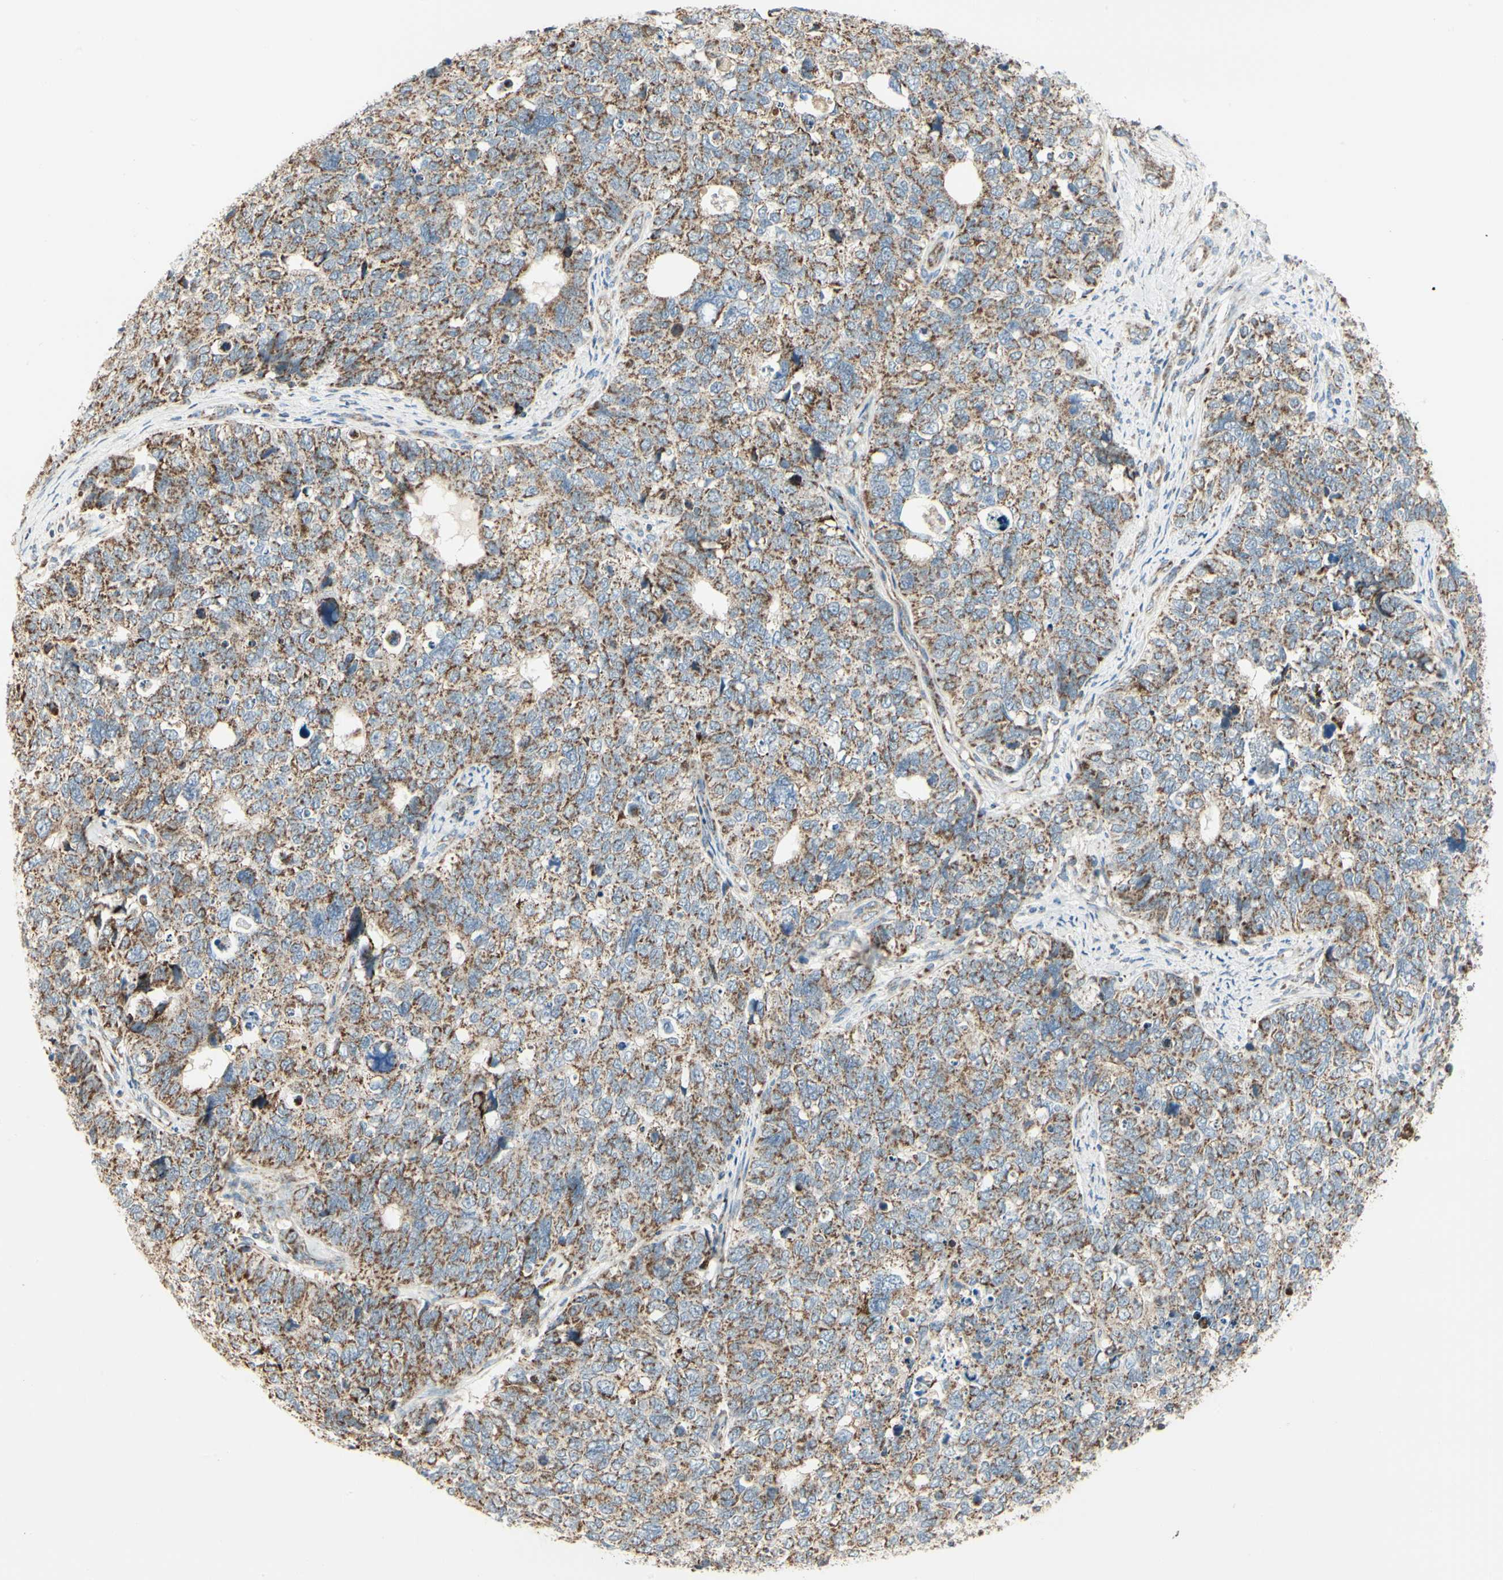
{"staining": {"intensity": "moderate", "quantity": ">75%", "location": "cytoplasmic/membranous"}, "tissue": "cervical cancer", "cell_type": "Tumor cells", "image_type": "cancer", "snomed": [{"axis": "morphology", "description": "Squamous cell carcinoma, NOS"}, {"axis": "topography", "description": "Cervix"}], "caption": "A high-resolution image shows IHC staining of cervical cancer, which reveals moderate cytoplasmic/membranous staining in about >75% of tumor cells.", "gene": "ANKS6", "patient": {"sex": "female", "age": 63}}